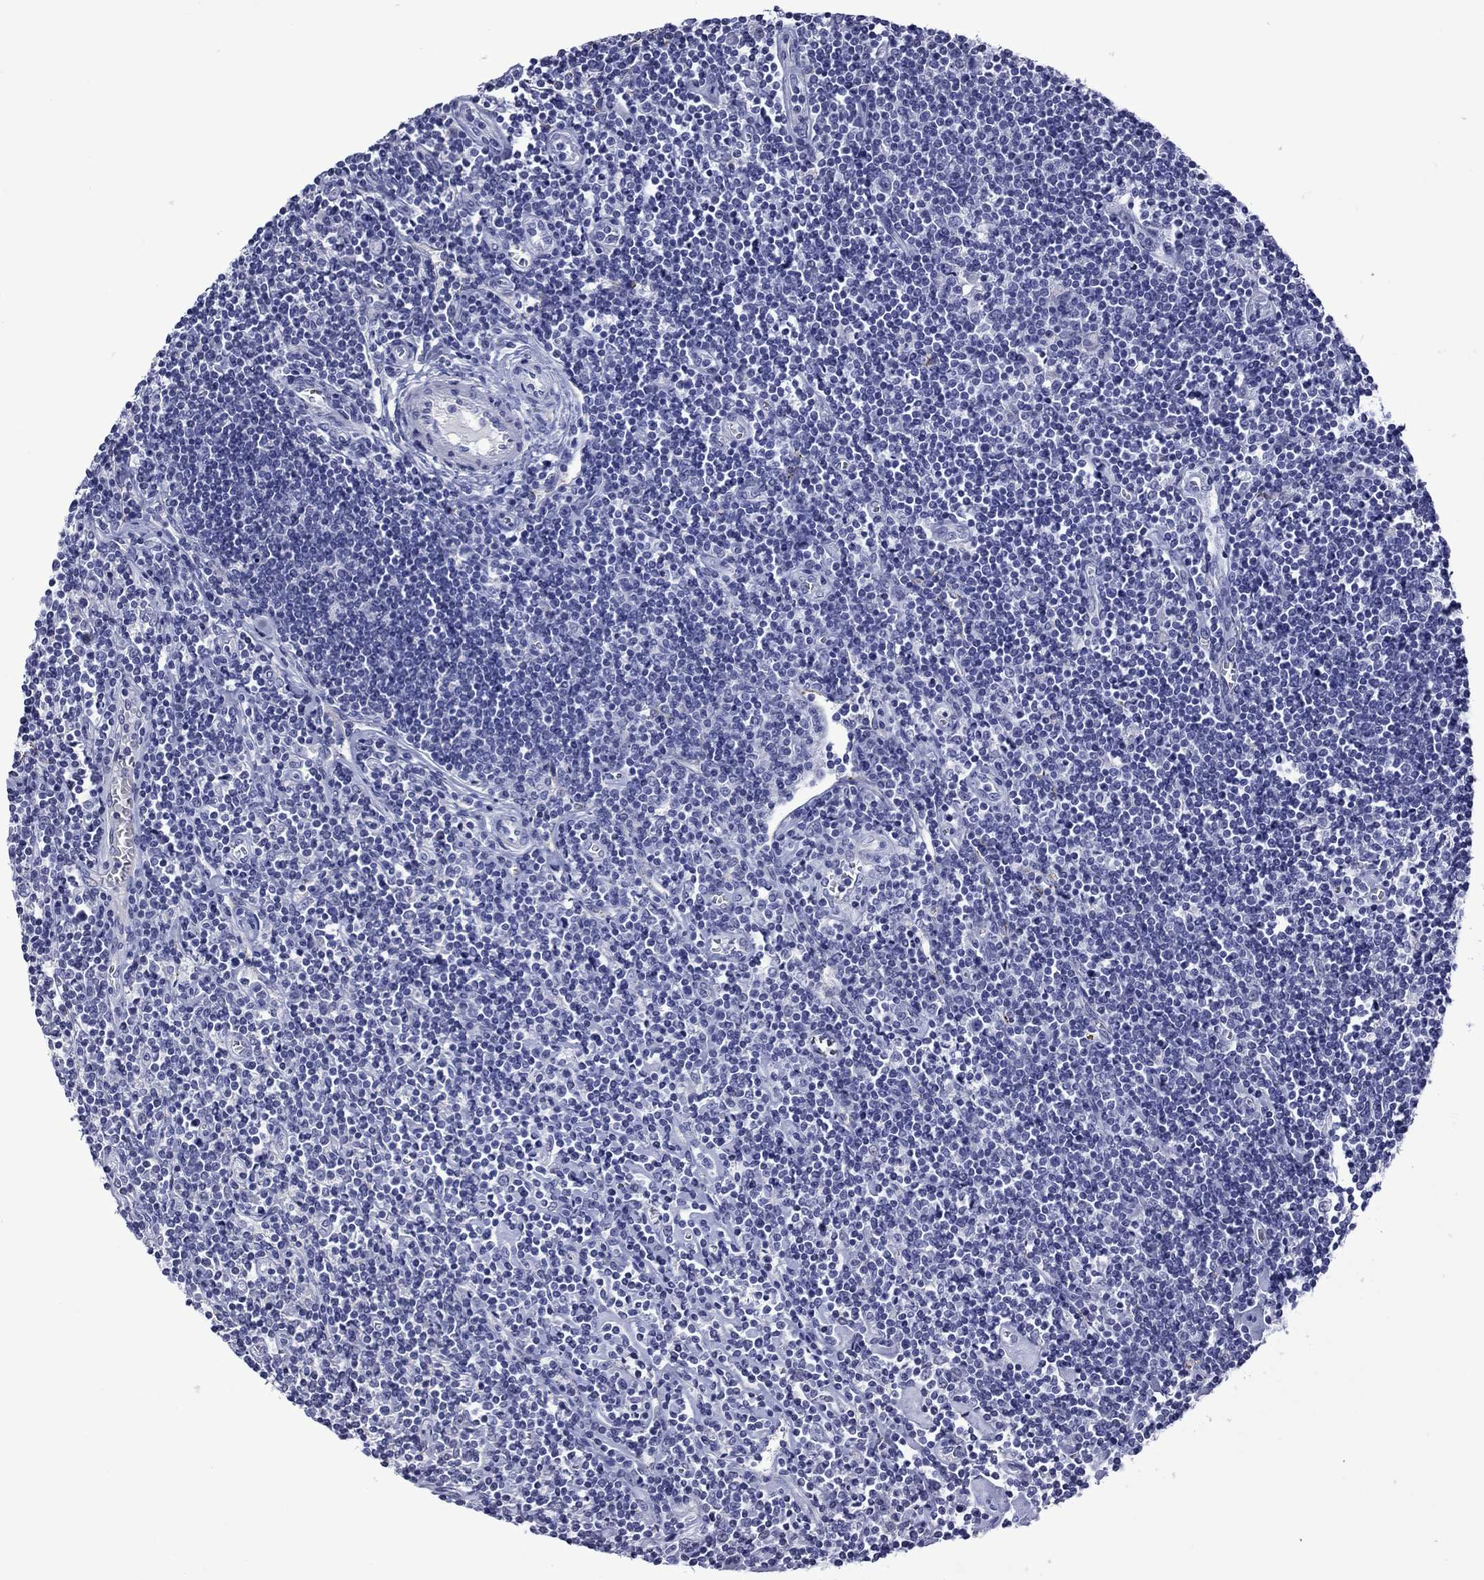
{"staining": {"intensity": "negative", "quantity": "none", "location": "none"}, "tissue": "lymphoma", "cell_type": "Tumor cells", "image_type": "cancer", "snomed": [{"axis": "morphology", "description": "Hodgkin's disease, NOS"}, {"axis": "topography", "description": "Lymph node"}], "caption": "Immunohistochemistry of Hodgkin's disease displays no positivity in tumor cells. The staining was performed using DAB (3,3'-diaminobenzidine) to visualize the protein expression in brown, while the nuclei were stained in blue with hematoxylin (Magnification: 20x).", "gene": "PIWIL1", "patient": {"sex": "male", "age": 40}}